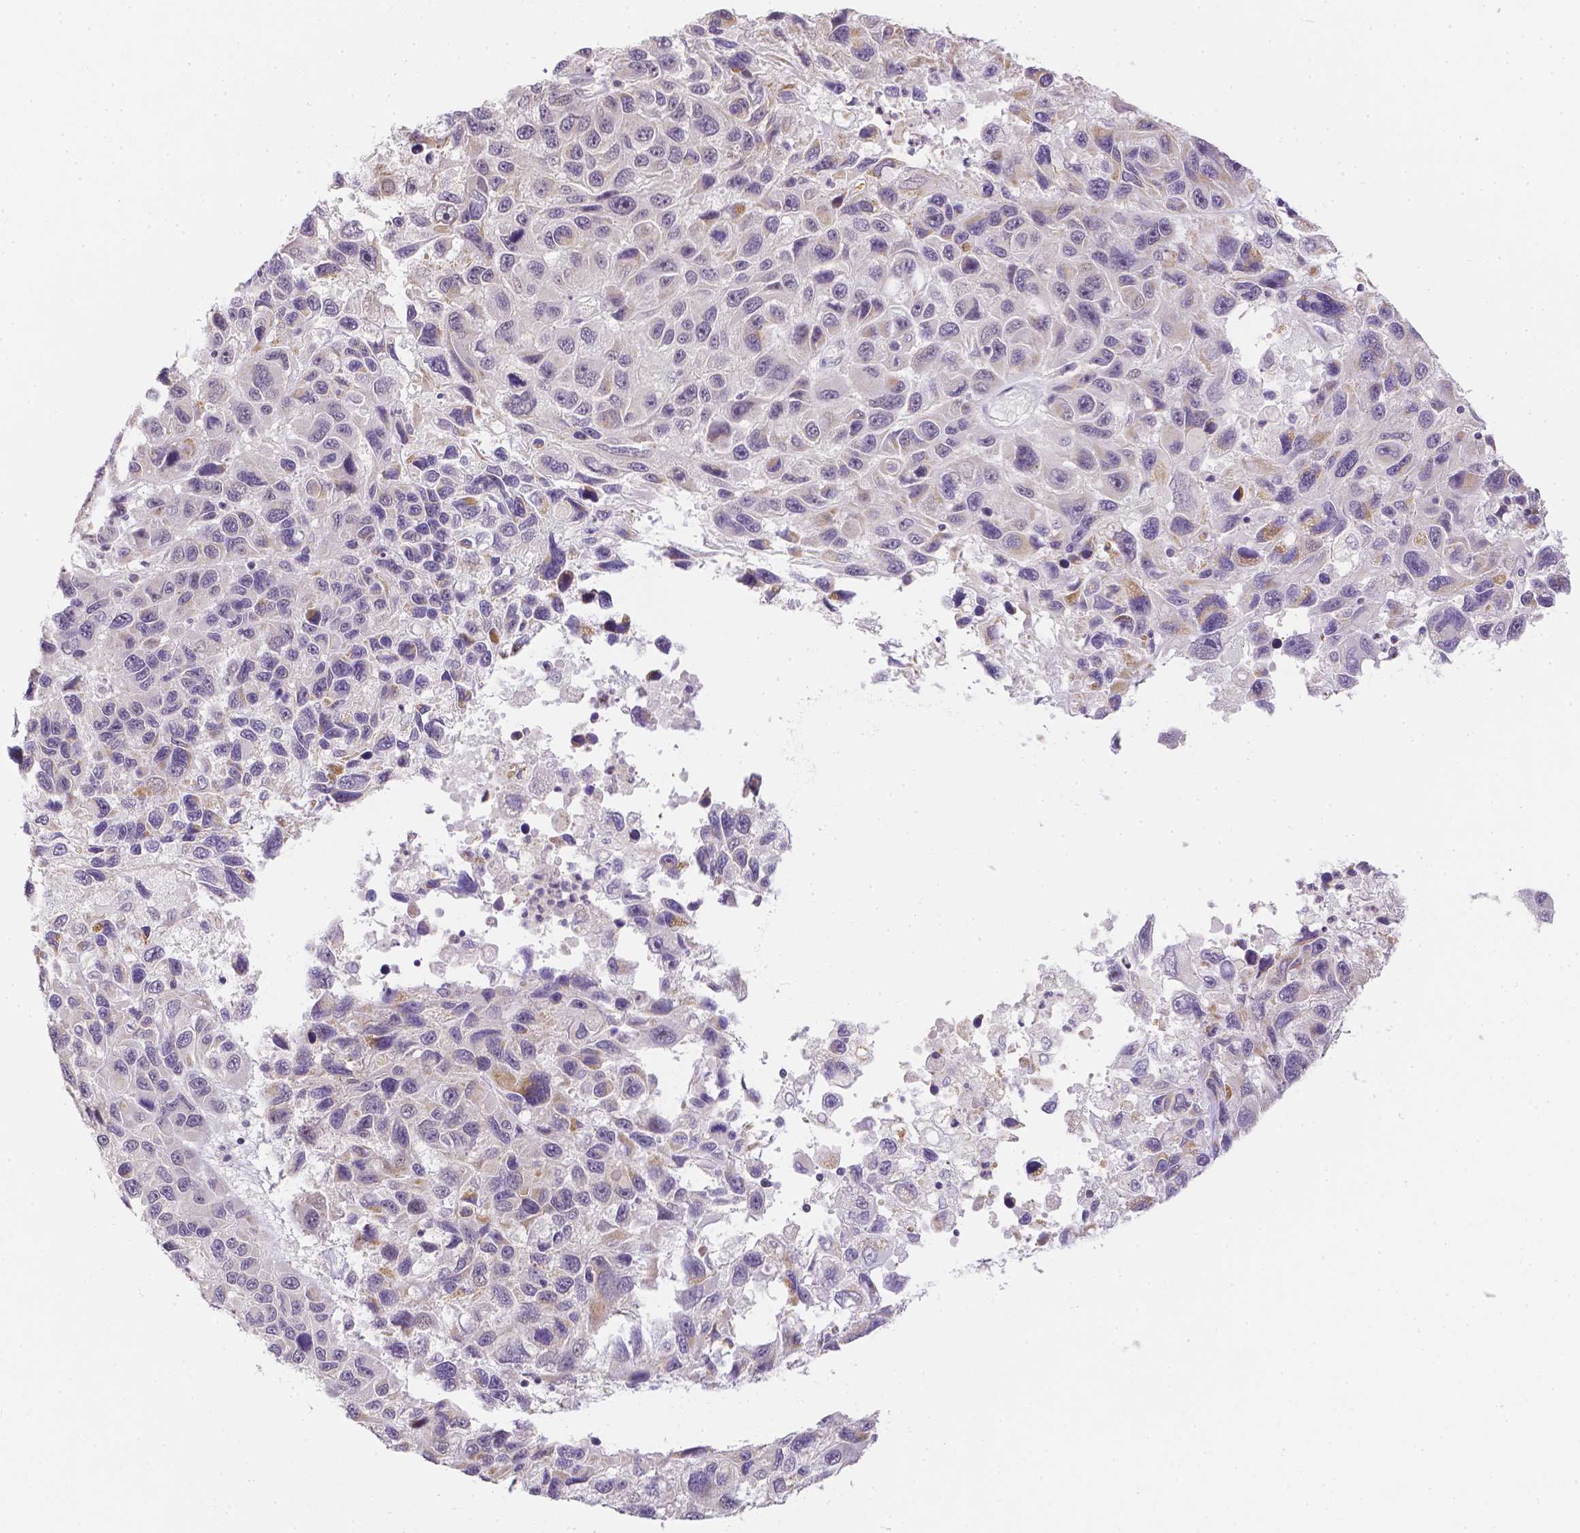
{"staining": {"intensity": "negative", "quantity": "none", "location": "none"}, "tissue": "melanoma", "cell_type": "Tumor cells", "image_type": "cancer", "snomed": [{"axis": "morphology", "description": "Malignant melanoma, NOS"}, {"axis": "topography", "description": "Skin"}], "caption": "IHC histopathology image of neoplastic tissue: human malignant melanoma stained with DAB (3,3'-diaminobenzidine) shows no significant protein expression in tumor cells.", "gene": "ZNF280B", "patient": {"sex": "male", "age": 53}}